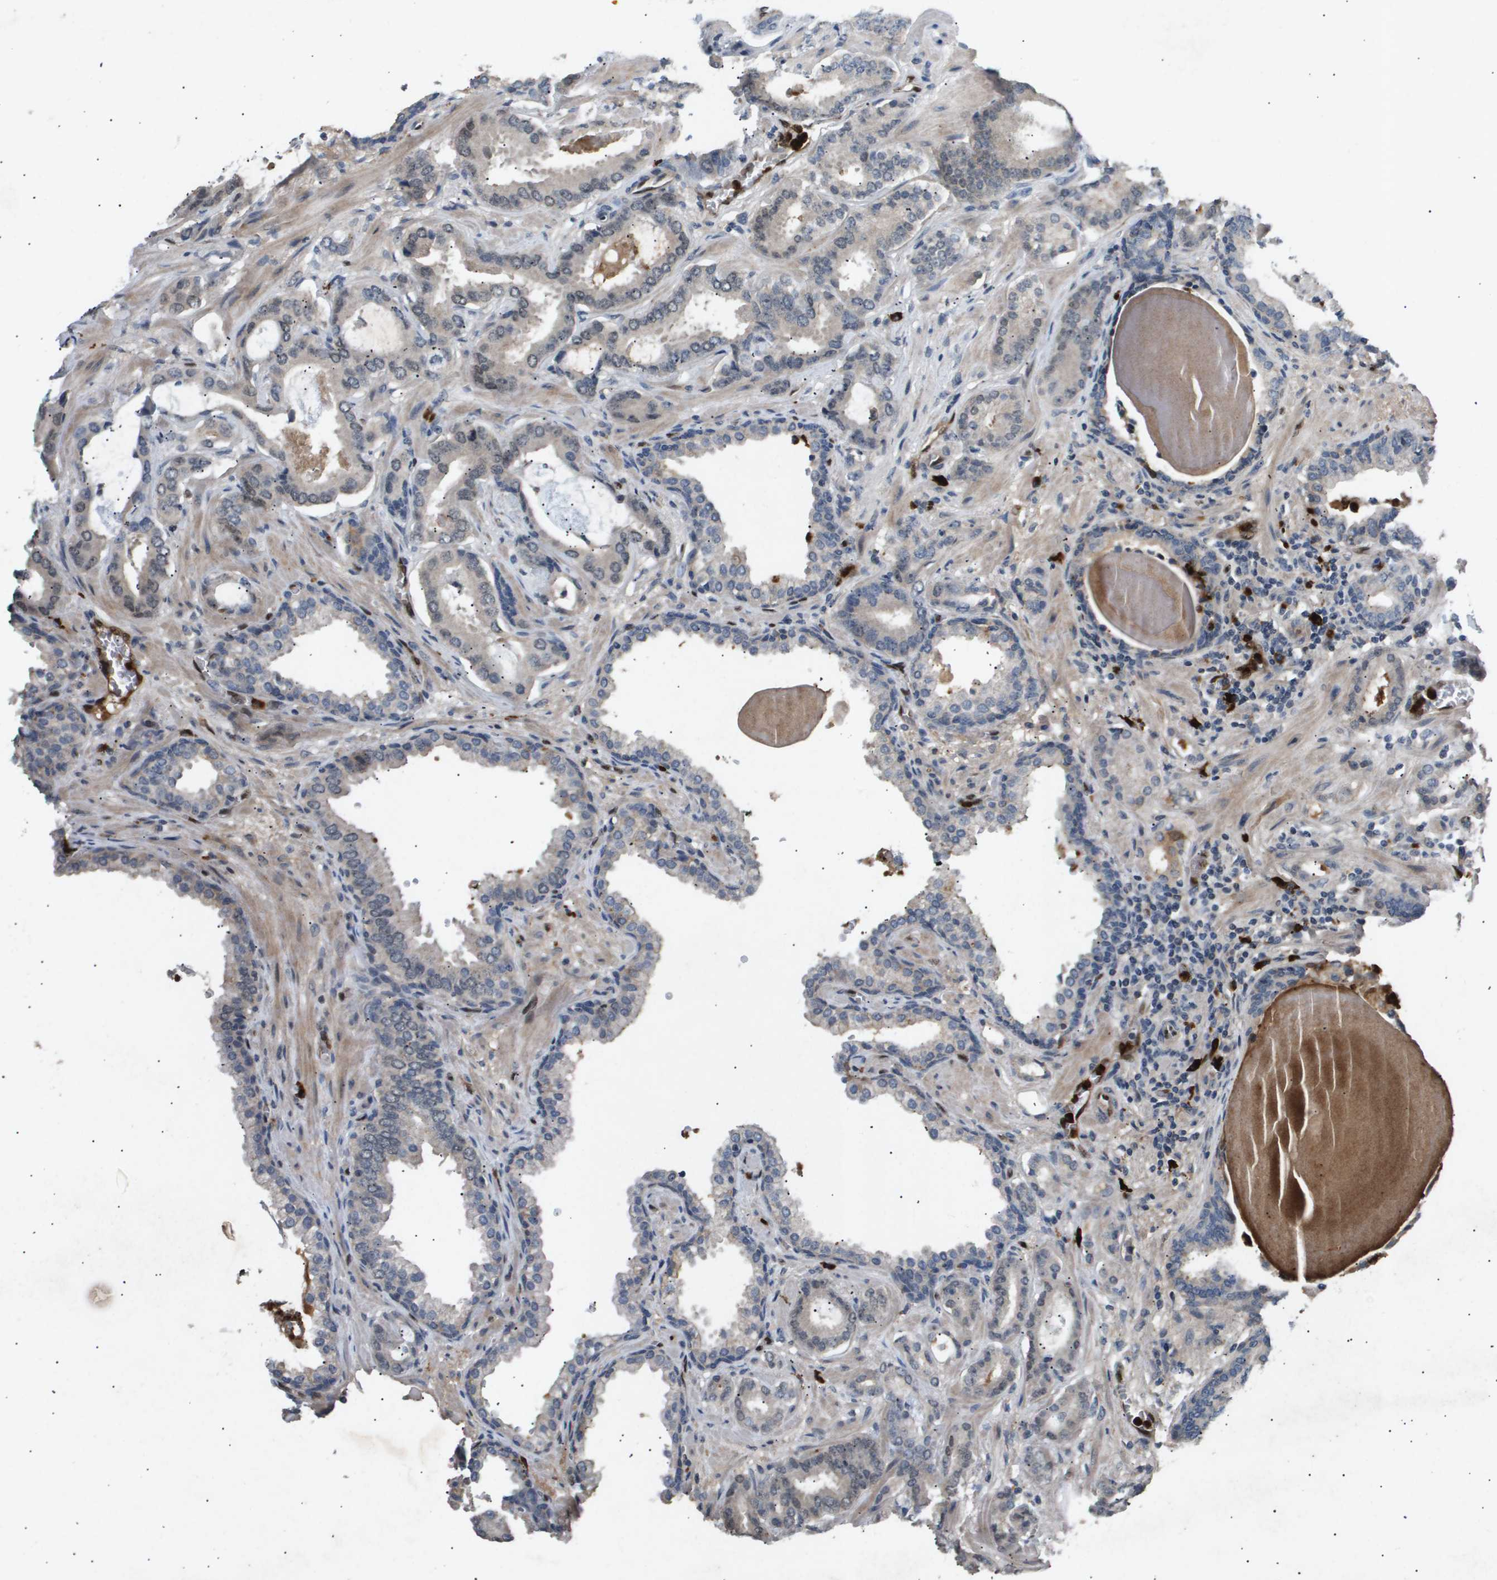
{"staining": {"intensity": "weak", "quantity": "<25%", "location": "cytoplasmic/membranous,nuclear"}, "tissue": "prostate cancer", "cell_type": "Tumor cells", "image_type": "cancer", "snomed": [{"axis": "morphology", "description": "Adenocarcinoma, Low grade"}, {"axis": "topography", "description": "Prostate"}], "caption": "A high-resolution histopathology image shows immunohistochemistry staining of prostate cancer (low-grade adenocarcinoma), which shows no significant positivity in tumor cells.", "gene": "ERG", "patient": {"sex": "male", "age": 53}}